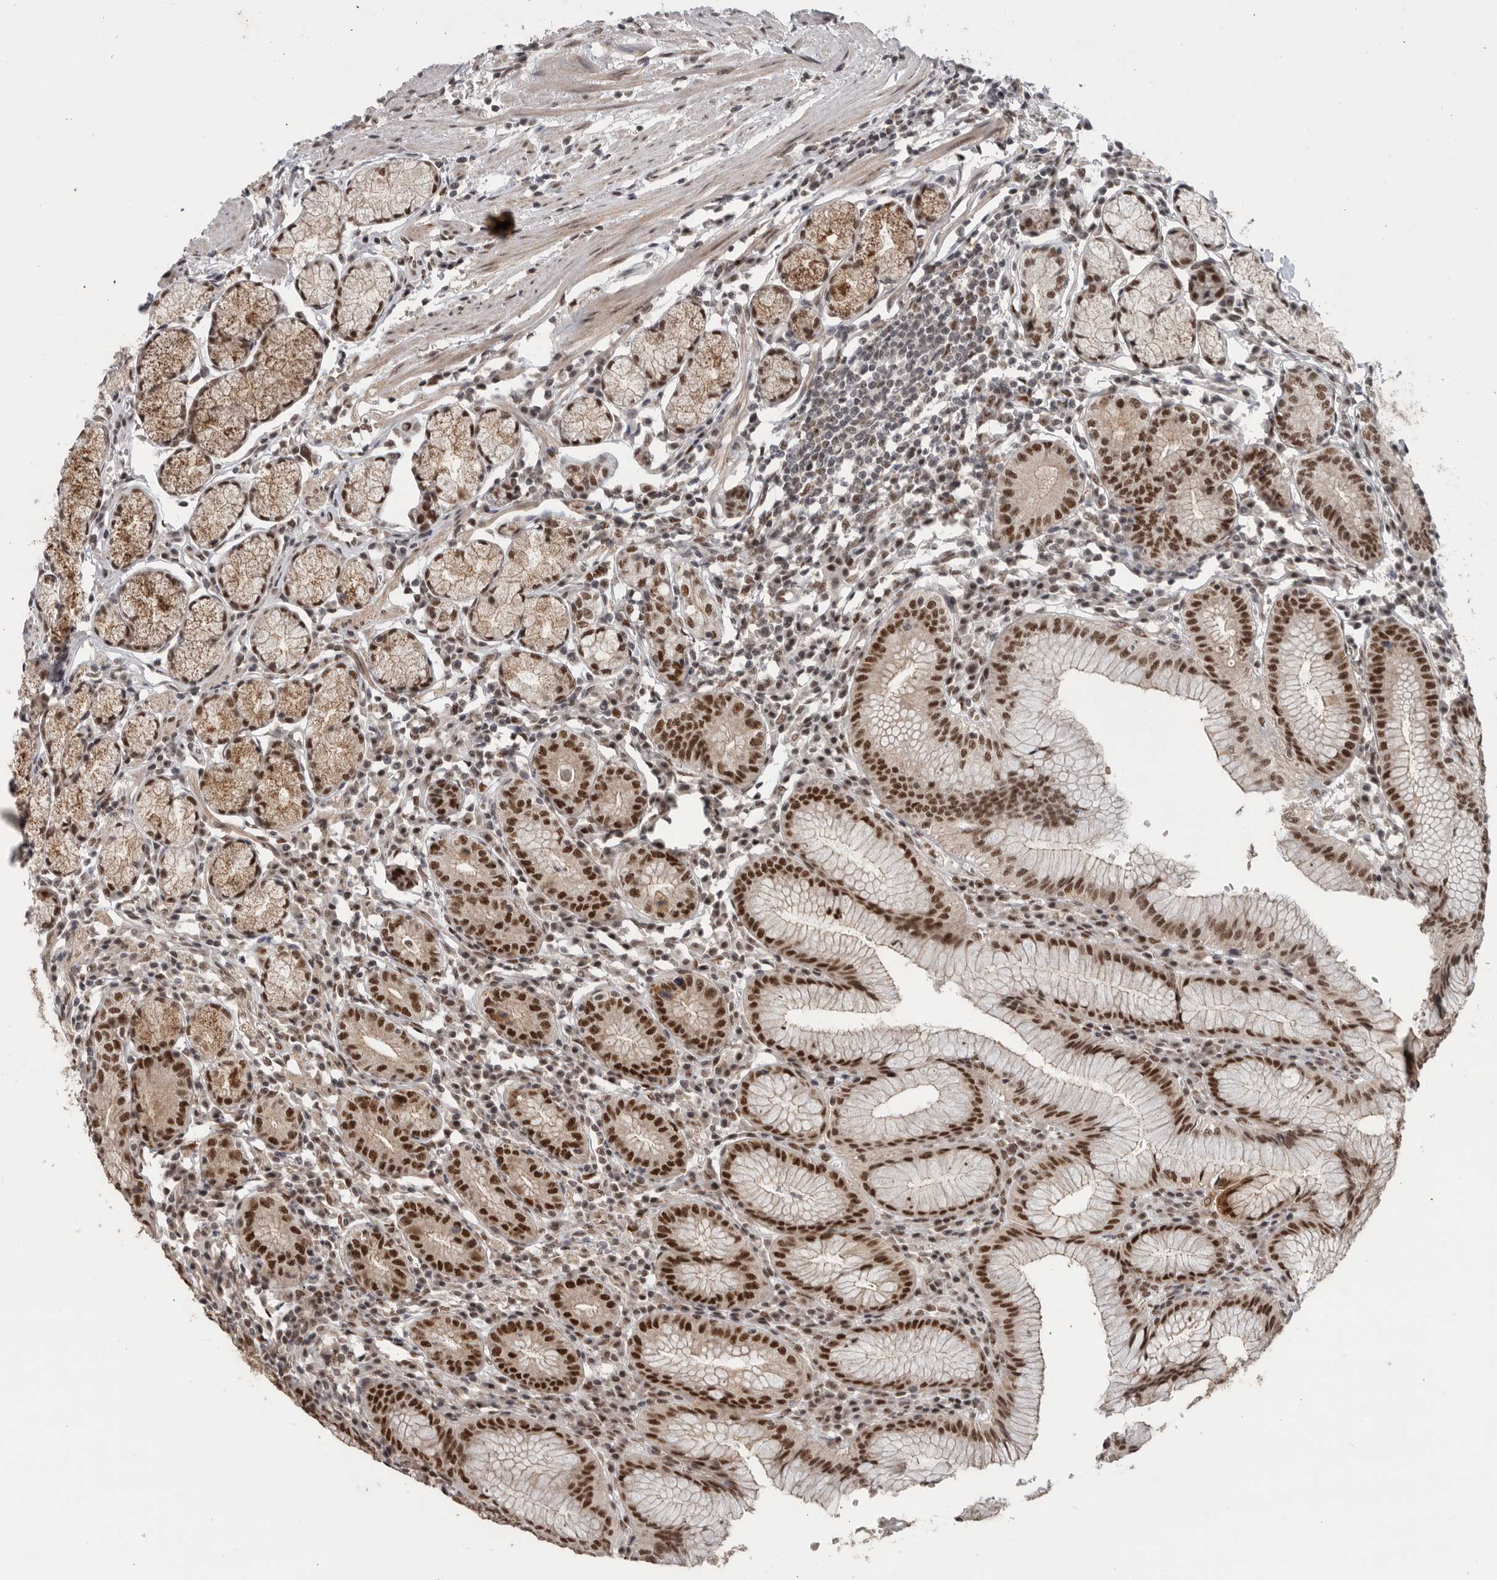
{"staining": {"intensity": "strong", "quantity": ">75%", "location": "cytoplasmic/membranous,nuclear"}, "tissue": "stomach", "cell_type": "Glandular cells", "image_type": "normal", "snomed": [{"axis": "morphology", "description": "Normal tissue, NOS"}, {"axis": "topography", "description": "Stomach"}], "caption": "Stomach stained with a brown dye reveals strong cytoplasmic/membranous,nuclear positive positivity in about >75% of glandular cells.", "gene": "PPP1R10", "patient": {"sex": "male", "age": 55}}